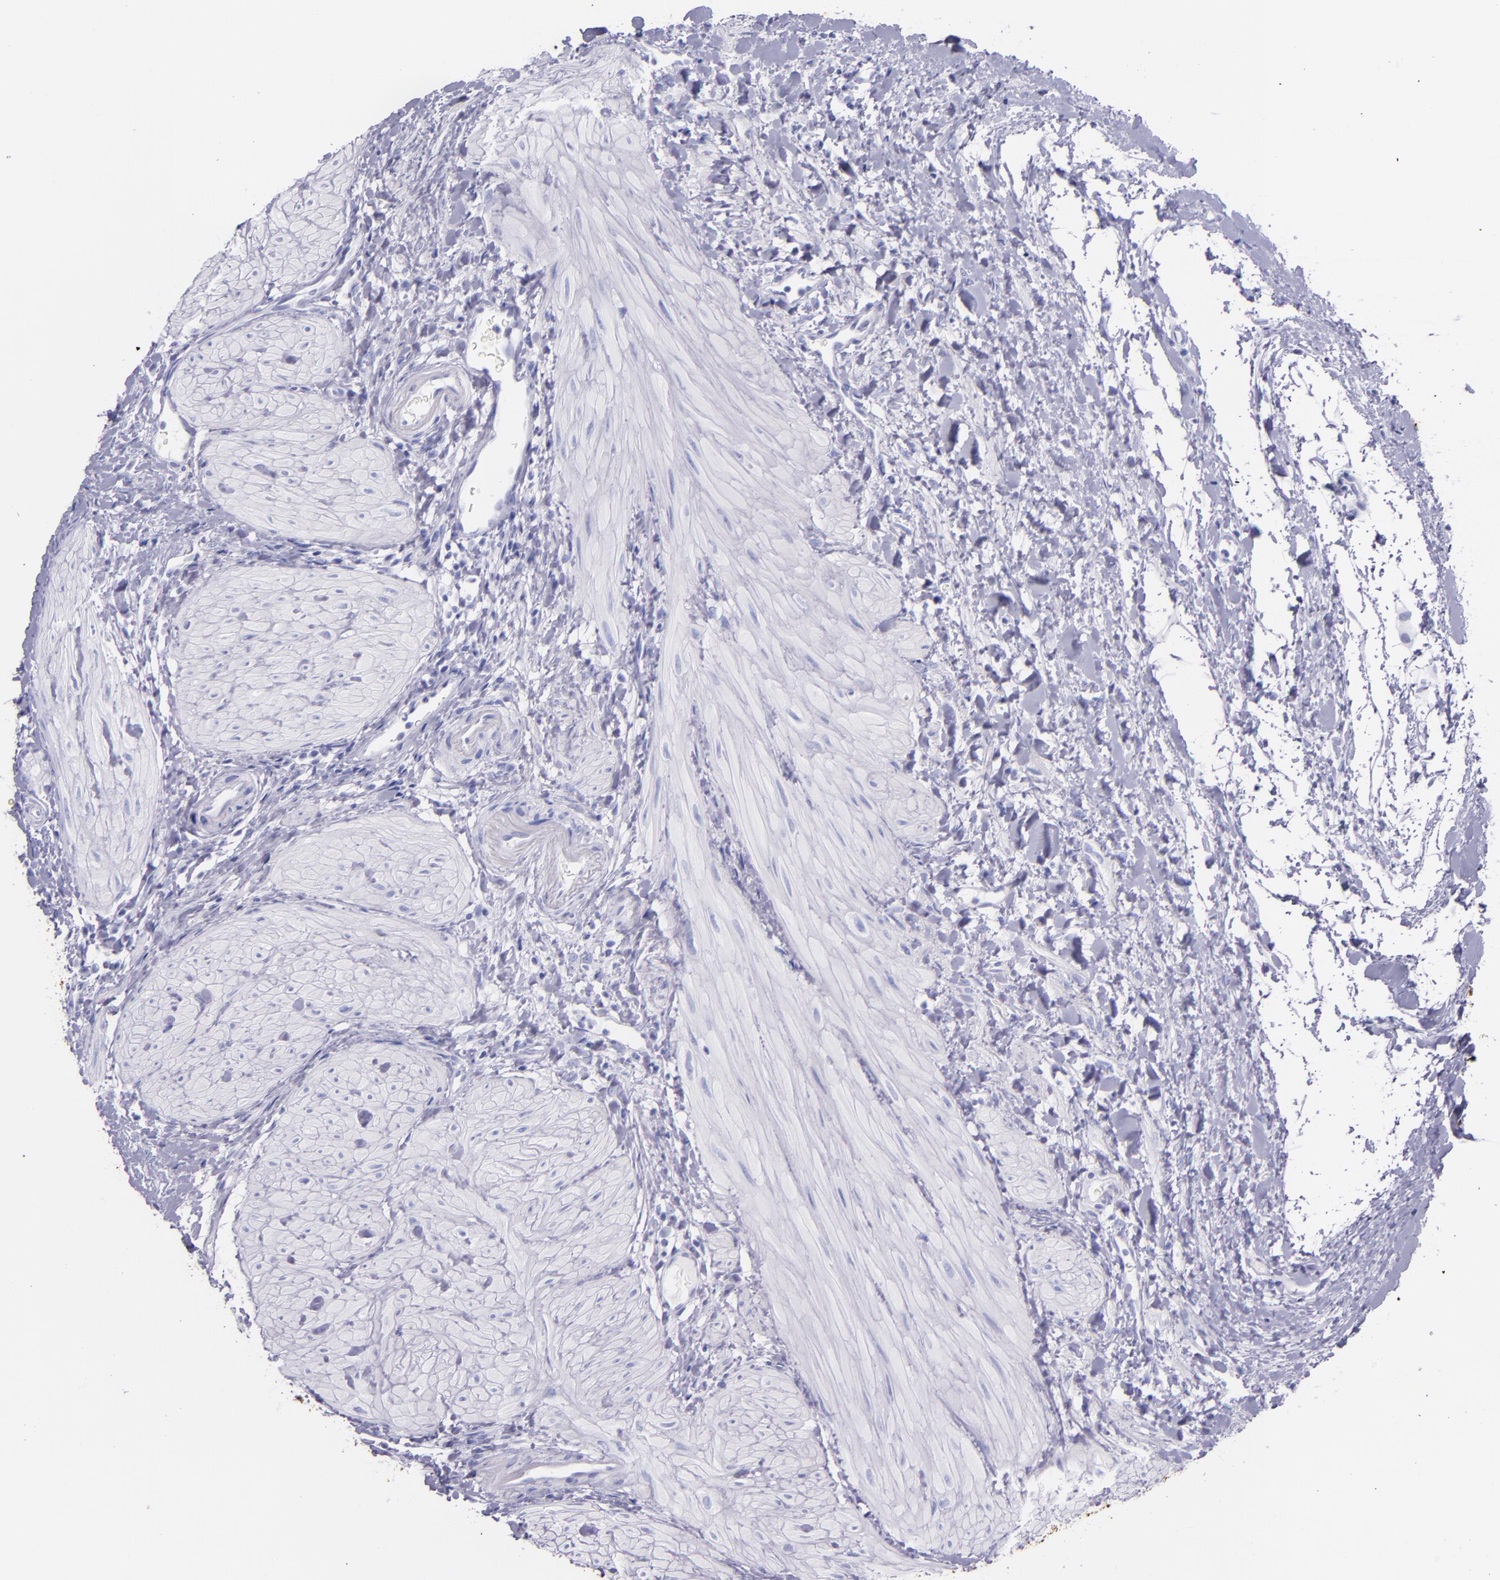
{"staining": {"intensity": "negative", "quantity": "none", "location": "none"}, "tissue": "gallbladder", "cell_type": "Glandular cells", "image_type": "normal", "snomed": [{"axis": "morphology", "description": "Normal tissue, NOS"}, {"axis": "morphology", "description": "Inflammation, NOS"}, {"axis": "topography", "description": "Gallbladder"}], "caption": "A high-resolution image shows immunohistochemistry staining of benign gallbladder, which shows no significant positivity in glandular cells. (Brightfield microscopy of DAB (3,3'-diaminobenzidine) immunohistochemistry (IHC) at high magnification).", "gene": "SFTPA2", "patient": {"sex": "male", "age": 66}}